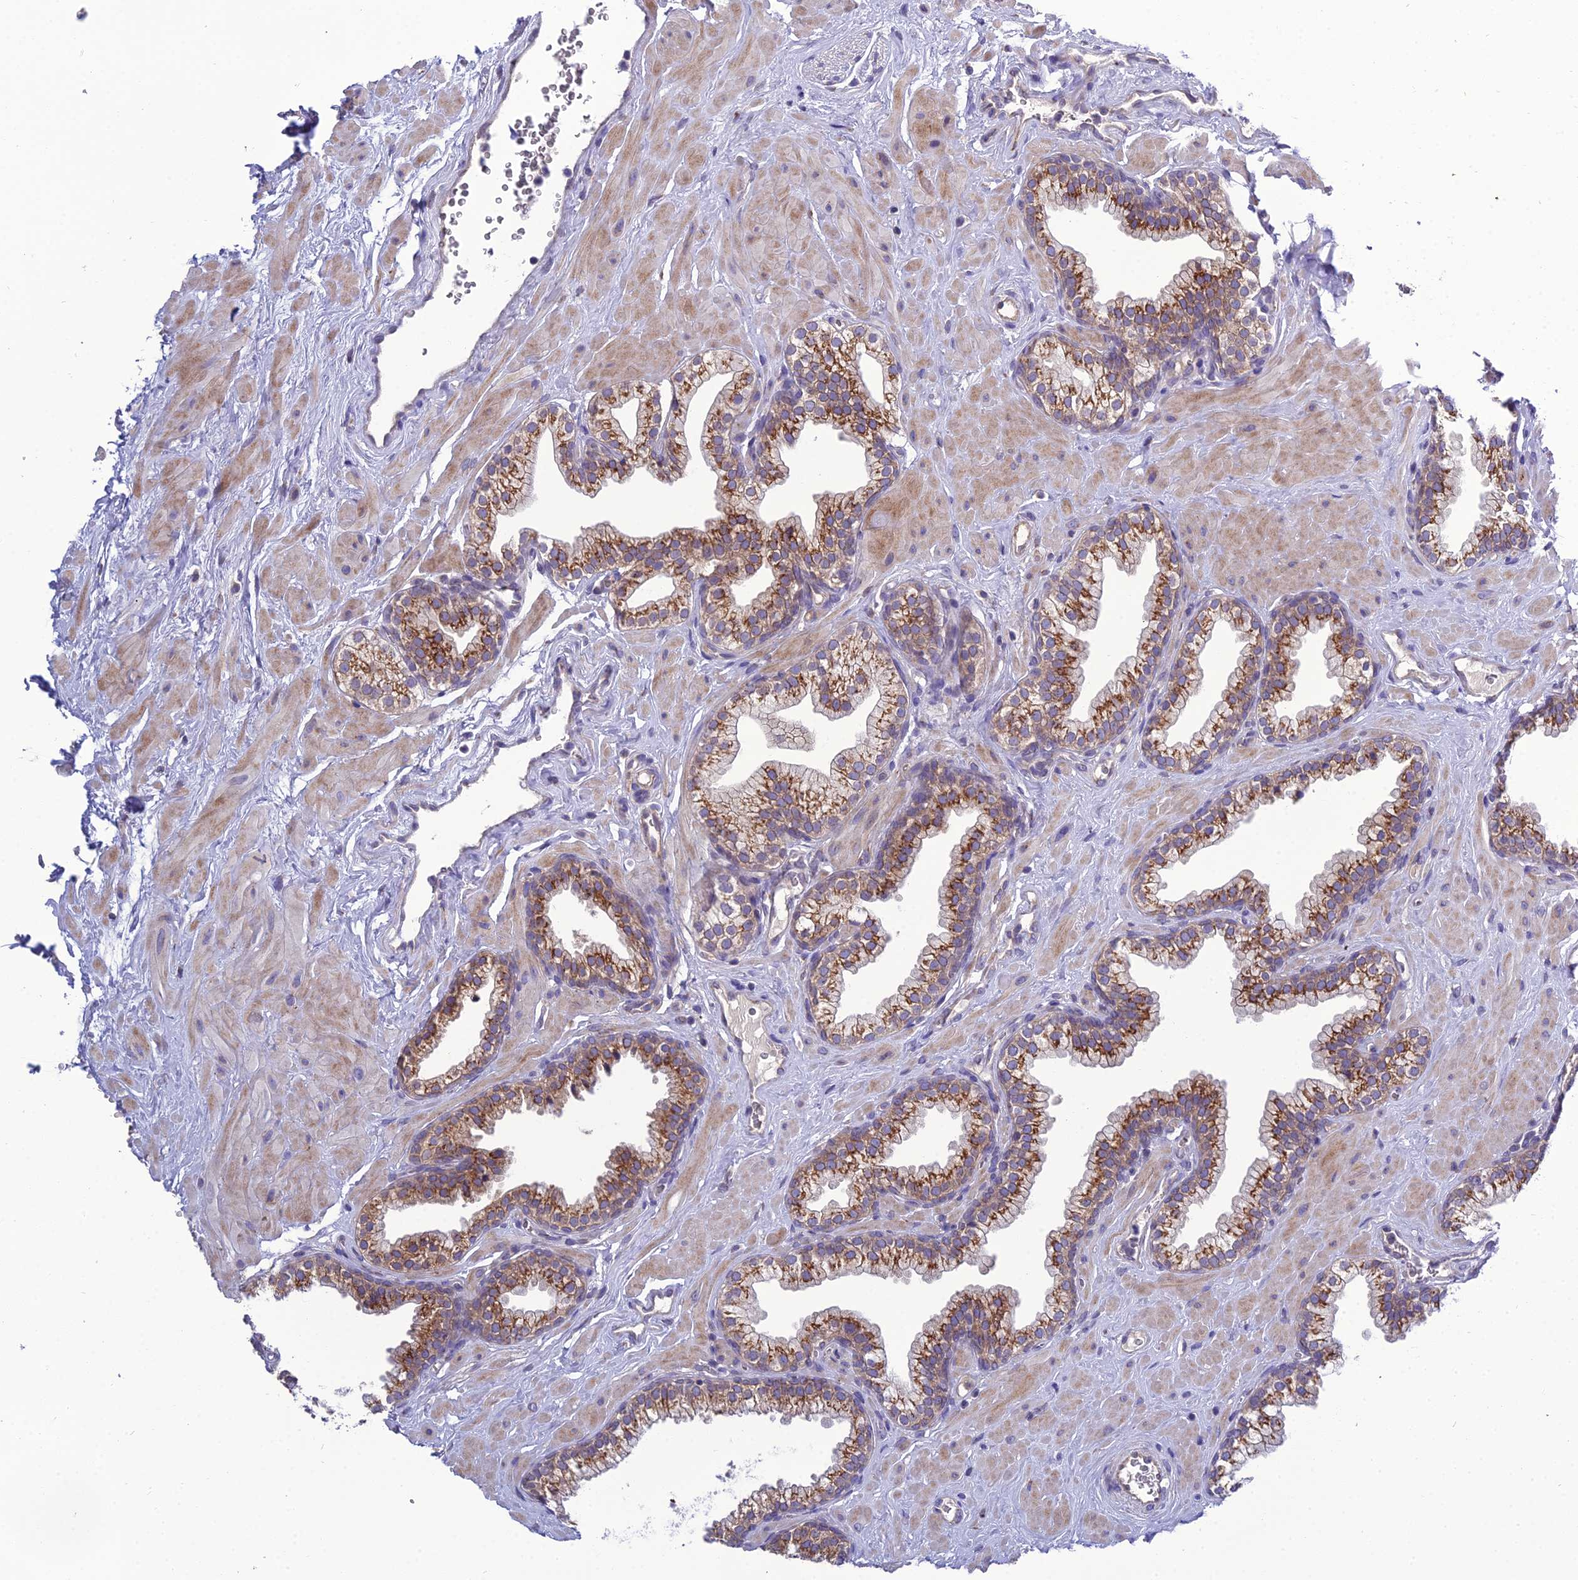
{"staining": {"intensity": "strong", "quantity": "25%-75%", "location": "cytoplasmic/membranous"}, "tissue": "prostate", "cell_type": "Glandular cells", "image_type": "normal", "snomed": [{"axis": "morphology", "description": "Normal tissue, NOS"}, {"axis": "morphology", "description": "Urothelial carcinoma, Low grade"}, {"axis": "topography", "description": "Urinary bladder"}, {"axis": "topography", "description": "Prostate"}], "caption": "Glandular cells show high levels of strong cytoplasmic/membranous positivity in about 25%-75% of cells in benign human prostate.", "gene": "GOLPH3", "patient": {"sex": "male", "age": 60}}